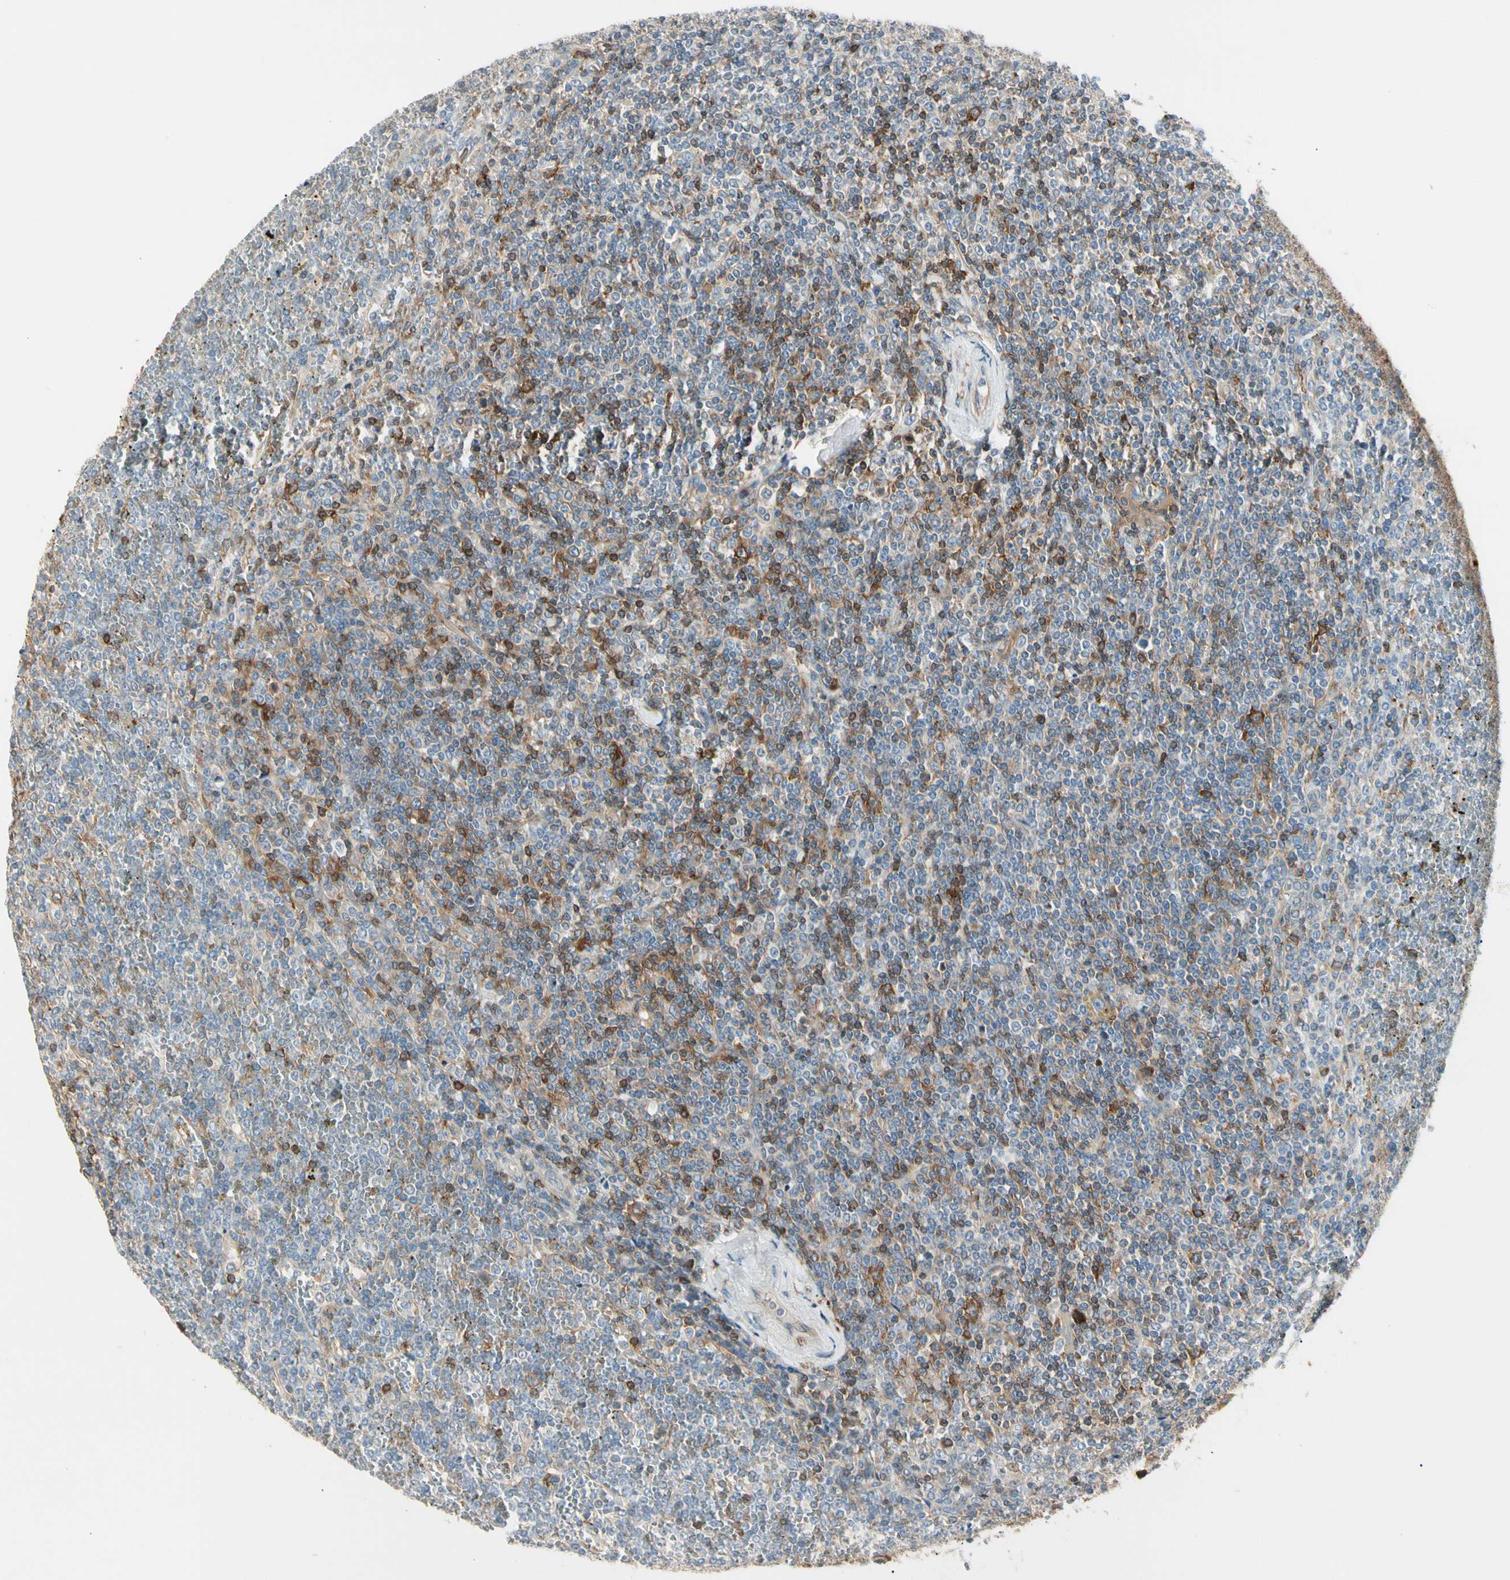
{"staining": {"intensity": "moderate", "quantity": "<25%", "location": "cytoplasmic/membranous"}, "tissue": "lymphoma", "cell_type": "Tumor cells", "image_type": "cancer", "snomed": [{"axis": "morphology", "description": "Malignant lymphoma, non-Hodgkin's type, Low grade"}, {"axis": "topography", "description": "Spleen"}], "caption": "Low-grade malignant lymphoma, non-Hodgkin's type stained with DAB (3,3'-diaminobenzidine) IHC reveals low levels of moderate cytoplasmic/membranous expression in about <25% of tumor cells. The protein is shown in brown color, while the nuclei are stained blue.", "gene": "NFKB2", "patient": {"sex": "female", "age": 19}}